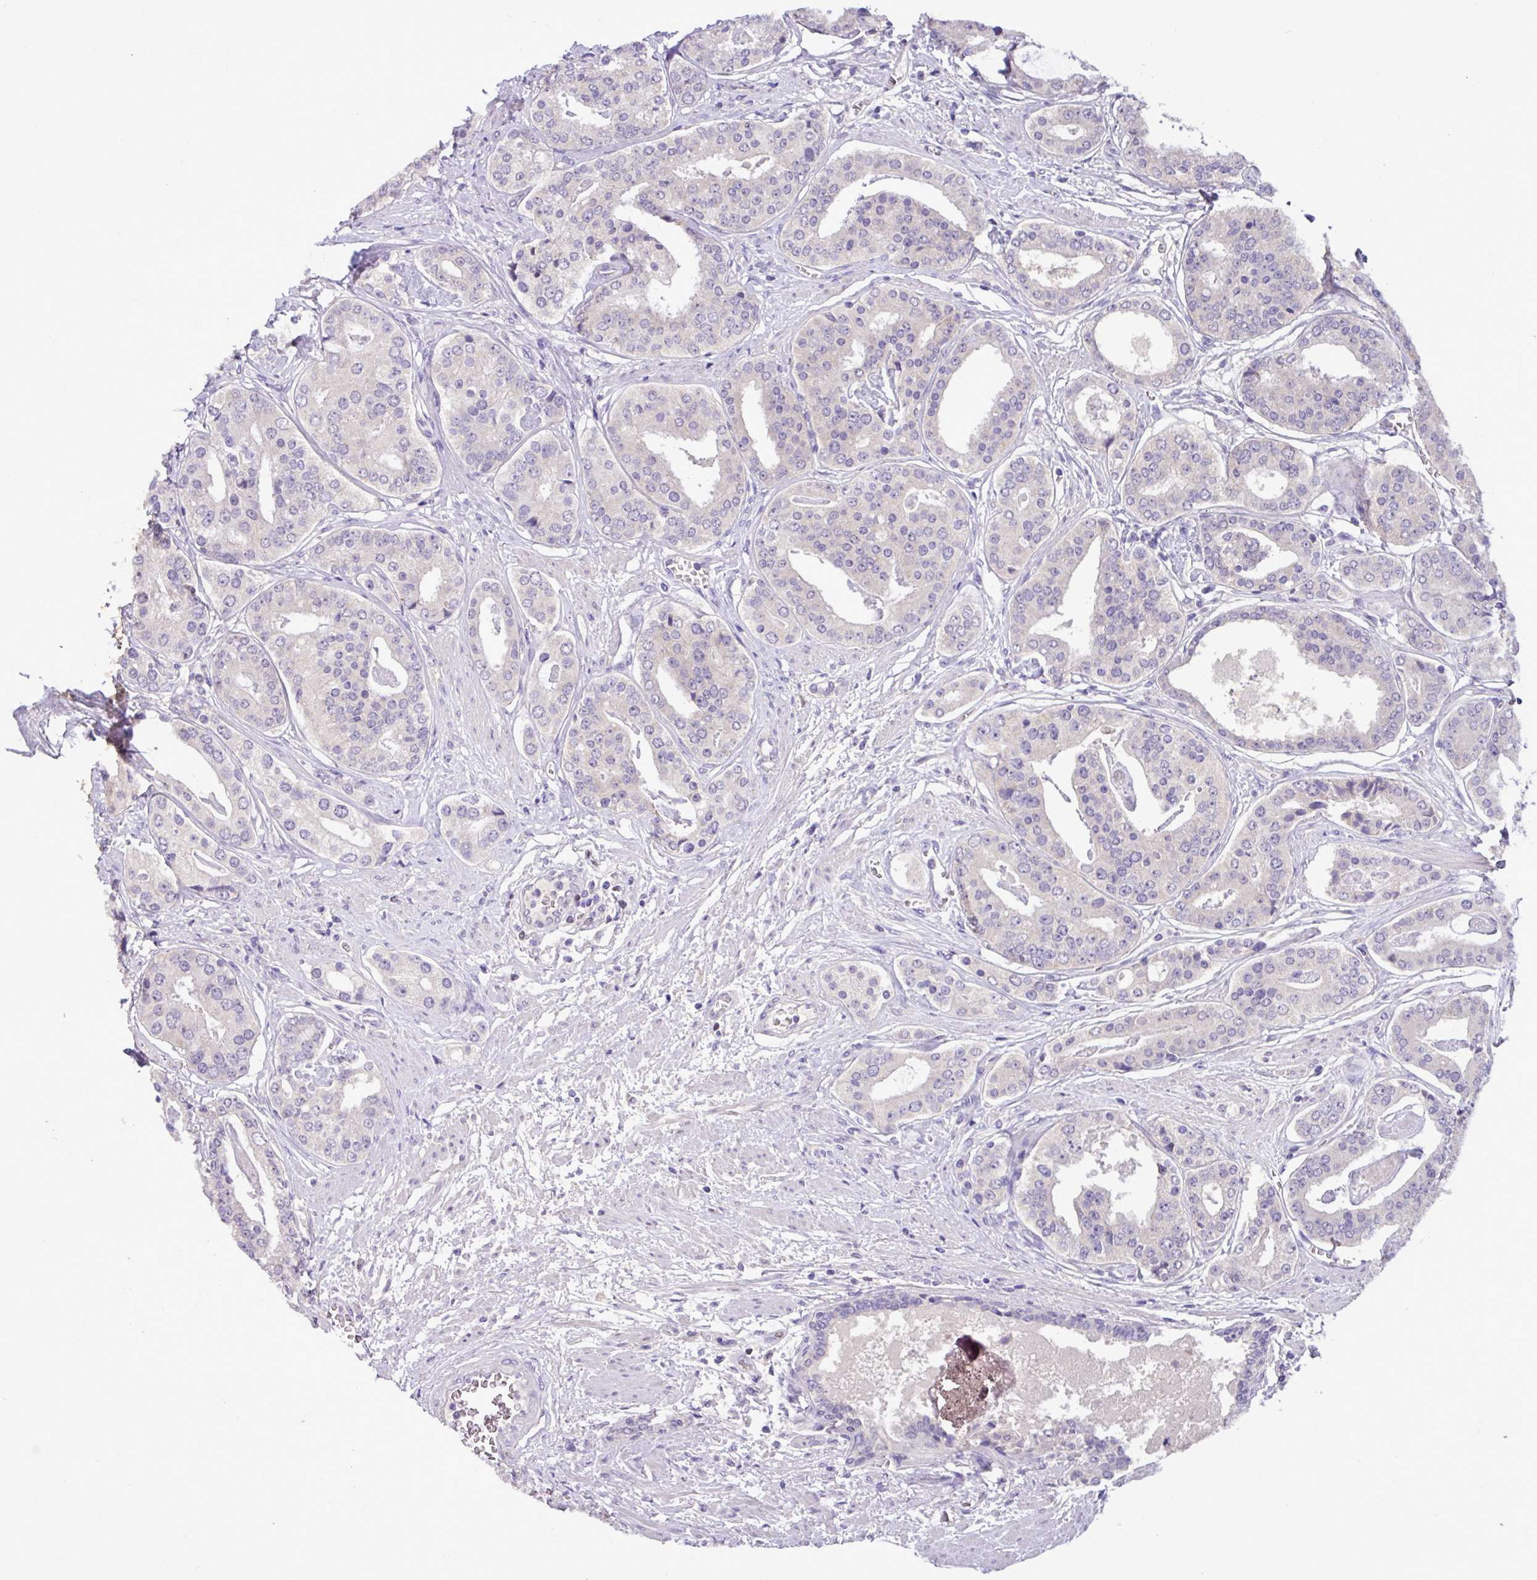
{"staining": {"intensity": "negative", "quantity": "none", "location": "none"}, "tissue": "prostate cancer", "cell_type": "Tumor cells", "image_type": "cancer", "snomed": [{"axis": "morphology", "description": "Adenocarcinoma, High grade"}, {"axis": "topography", "description": "Prostate"}], "caption": "Tumor cells show no significant staining in prostate cancer.", "gene": "PAX8", "patient": {"sex": "male", "age": 71}}